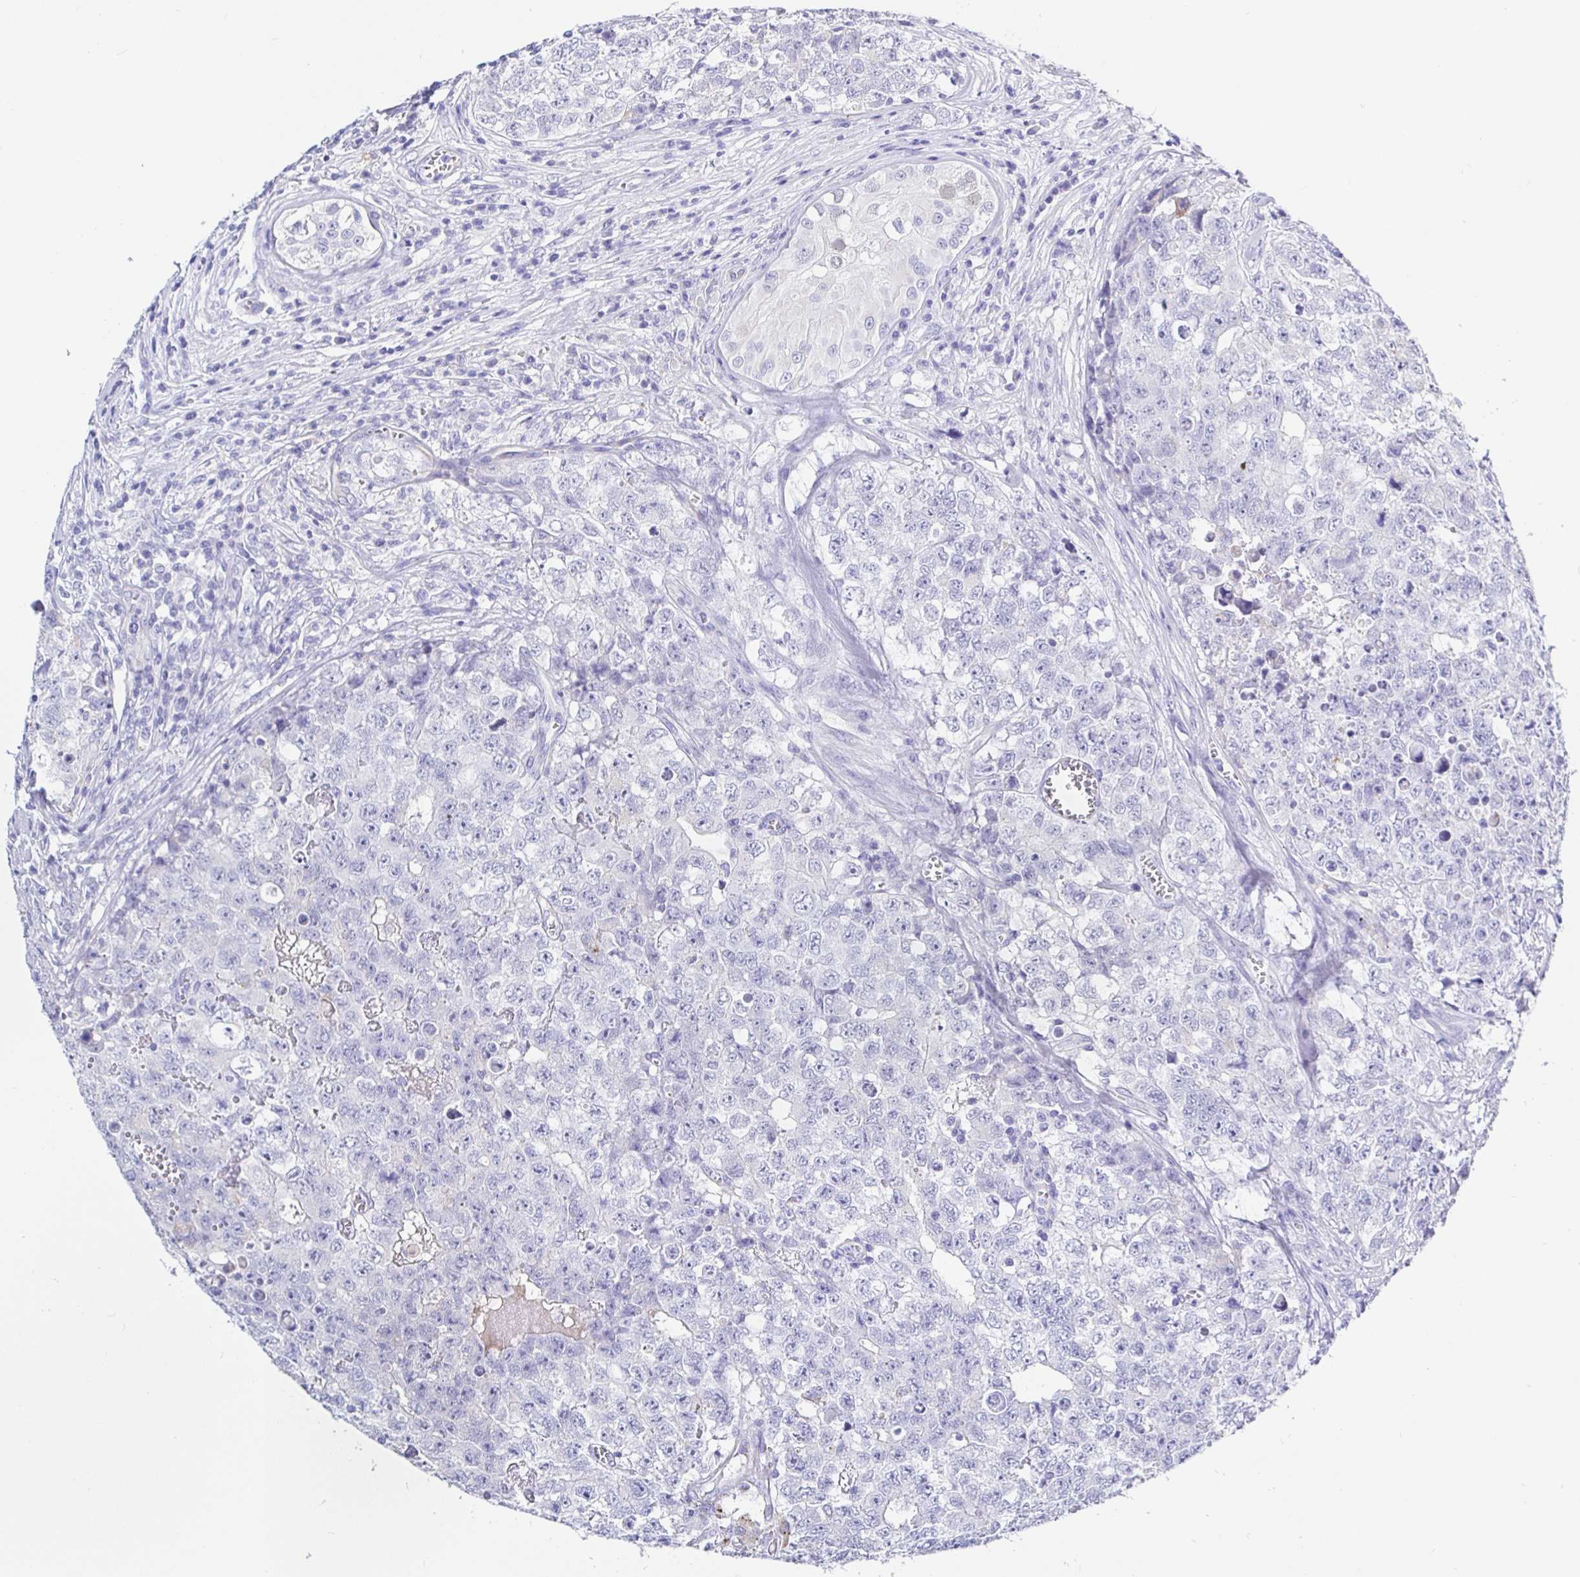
{"staining": {"intensity": "negative", "quantity": "none", "location": "none"}, "tissue": "testis cancer", "cell_type": "Tumor cells", "image_type": "cancer", "snomed": [{"axis": "morphology", "description": "Carcinoma, Embryonal, NOS"}, {"axis": "topography", "description": "Testis"}], "caption": "Immunohistochemical staining of human embryonal carcinoma (testis) exhibits no significant staining in tumor cells. The staining was performed using DAB (3,3'-diaminobenzidine) to visualize the protein expression in brown, while the nuclei were stained in blue with hematoxylin (Magnification: 20x).", "gene": "MAOA", "patient": {"sex": "male", "age": 18}}